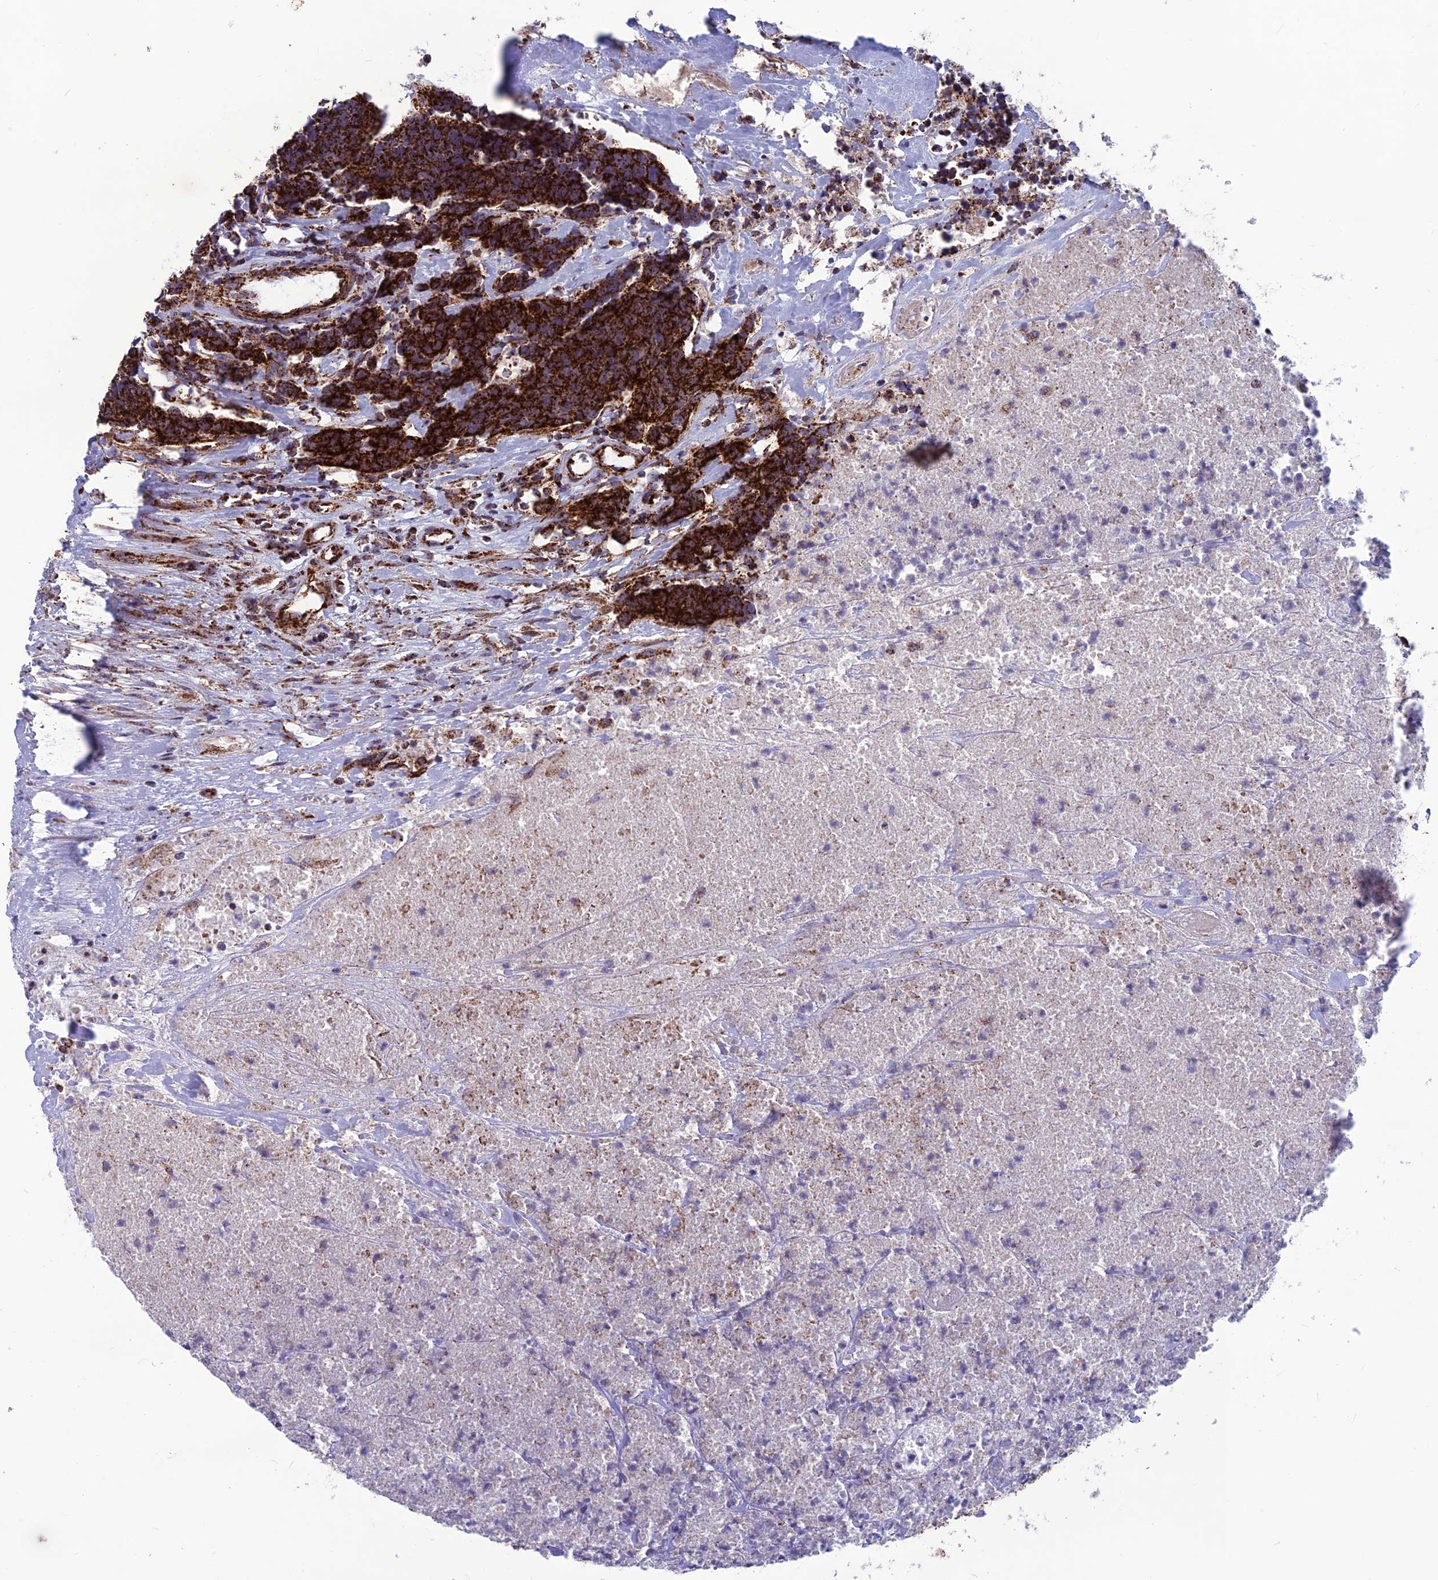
{"staining": {"intensity": "strong", "quantity": ">75%", "location": "cytoplasmic/membranous"}, "tissue": "carcinoid", "cell_type": "Tumor cells", "image_type": "cancer", "snomed": [{"axis": "morphology", "description": "Carcinoma, NOS"}, {"axis": "morphology", "description": "Carcinoid, malignant, NOS"}, {"axis": "topography", "description": "Urinary bladder"}], "caption": "Immunohistochemistry (IHC) photomicrograph of human malignant carcinoid stained for a protein (brown), which shows high levels of strong cytoplasmic/membranous staining in approximately >75% of tumor cells.", "gene": "MRPS18B", "patient": {"sex": "male", "age": 57}}